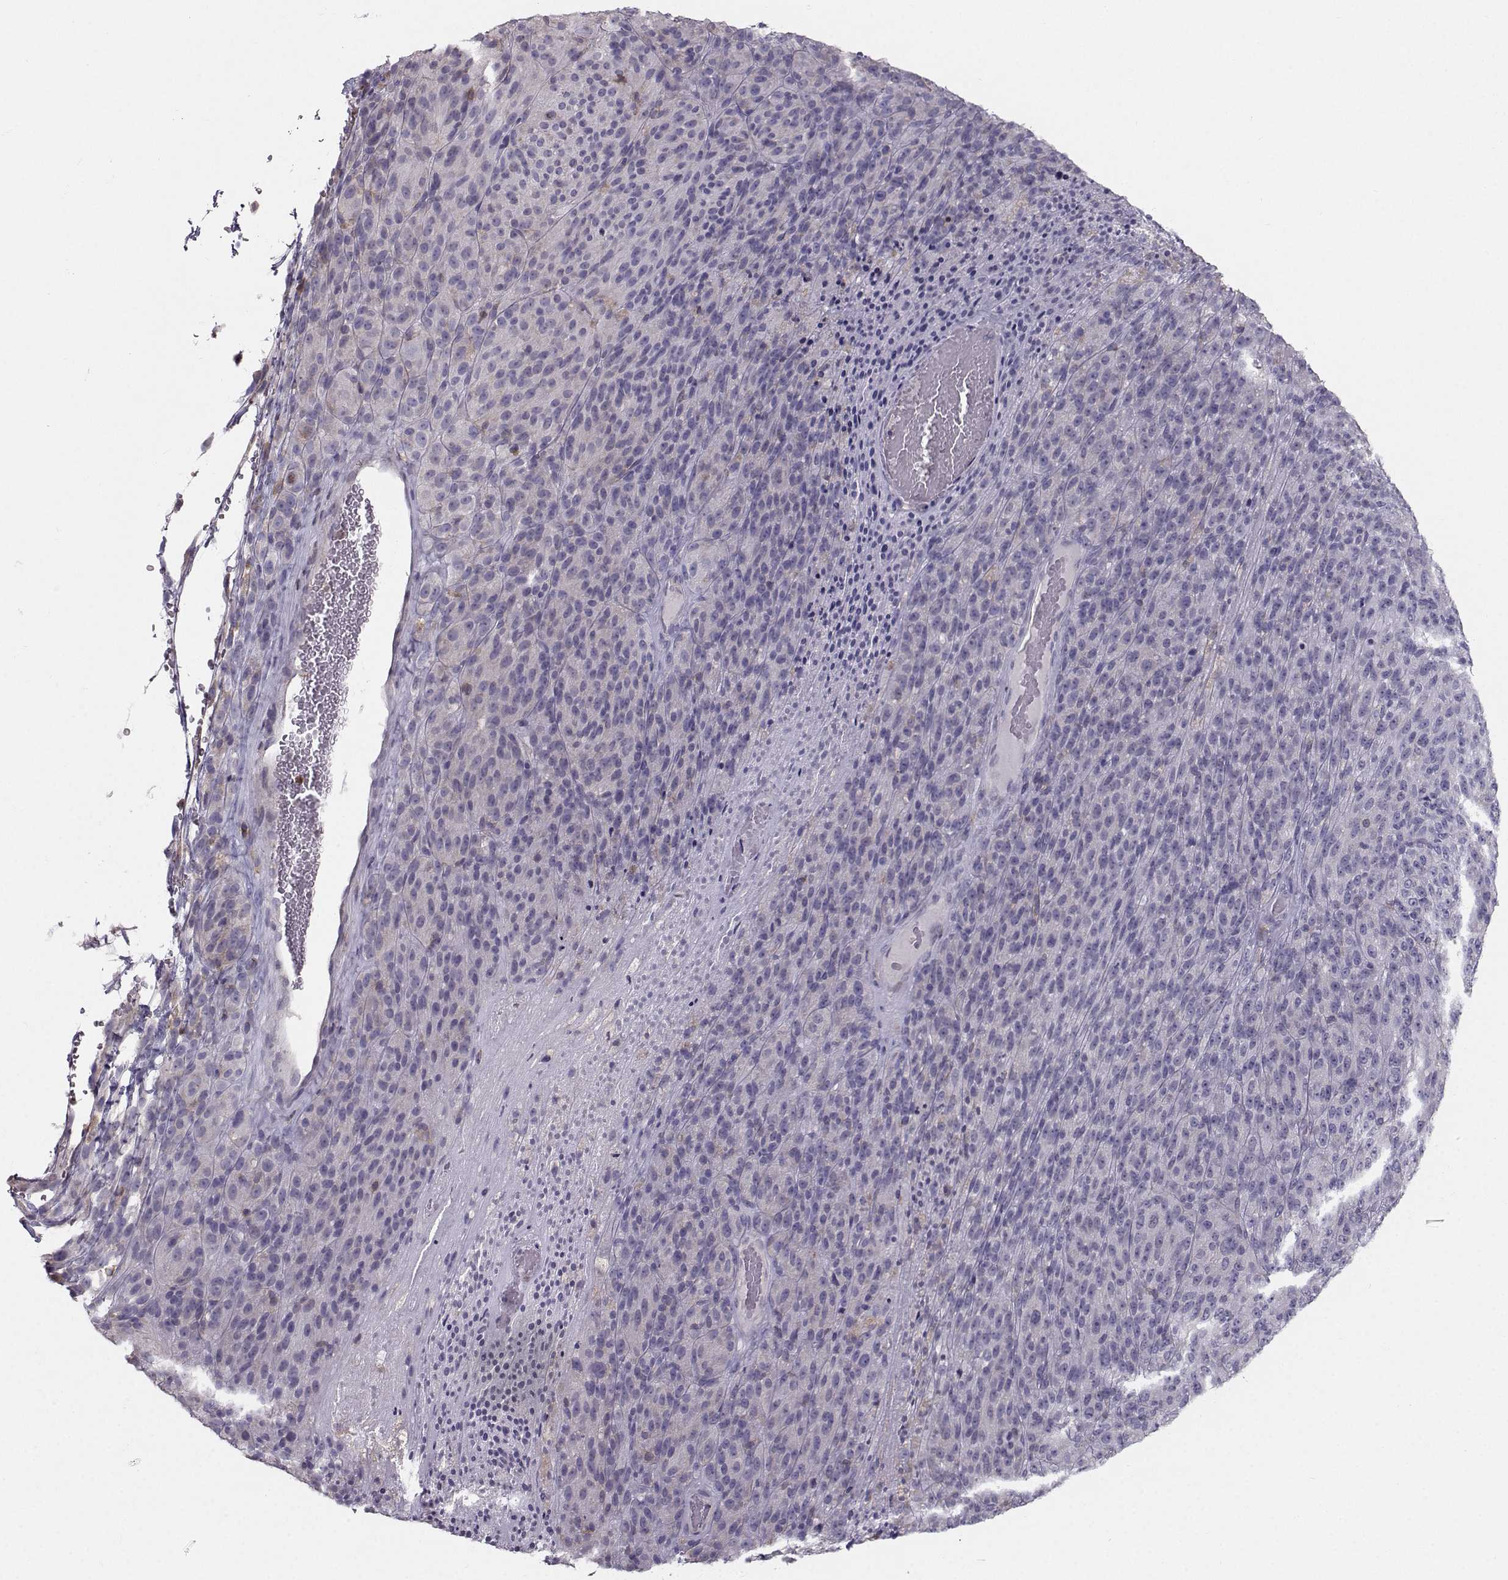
{"staining": {"intensity": "negative", "quantity": "none", "location": "none"}, "tissue": "melanoma", "cell_type": "Tumor cells", "image_type": "cancer", "snomed": [{"axis": "morphology", "description": "Malignant melanoma, Metastatic site"}, {"axis": "topography", "description": "Brain"}], "caption": "A high-resolution histopathology image shows immunohistochemistry (IHC) staining of malignant melanoma (metastatic site), which reveals no significant staining in tumor cells. Brightfield microscopy of immunohistochemistry (IHC) stained with DAB (brown) and hematoxylin (blue), captured at high magnification.", "gene": "ZBTB32", "patient": {"sex": "female", "age": 56}}